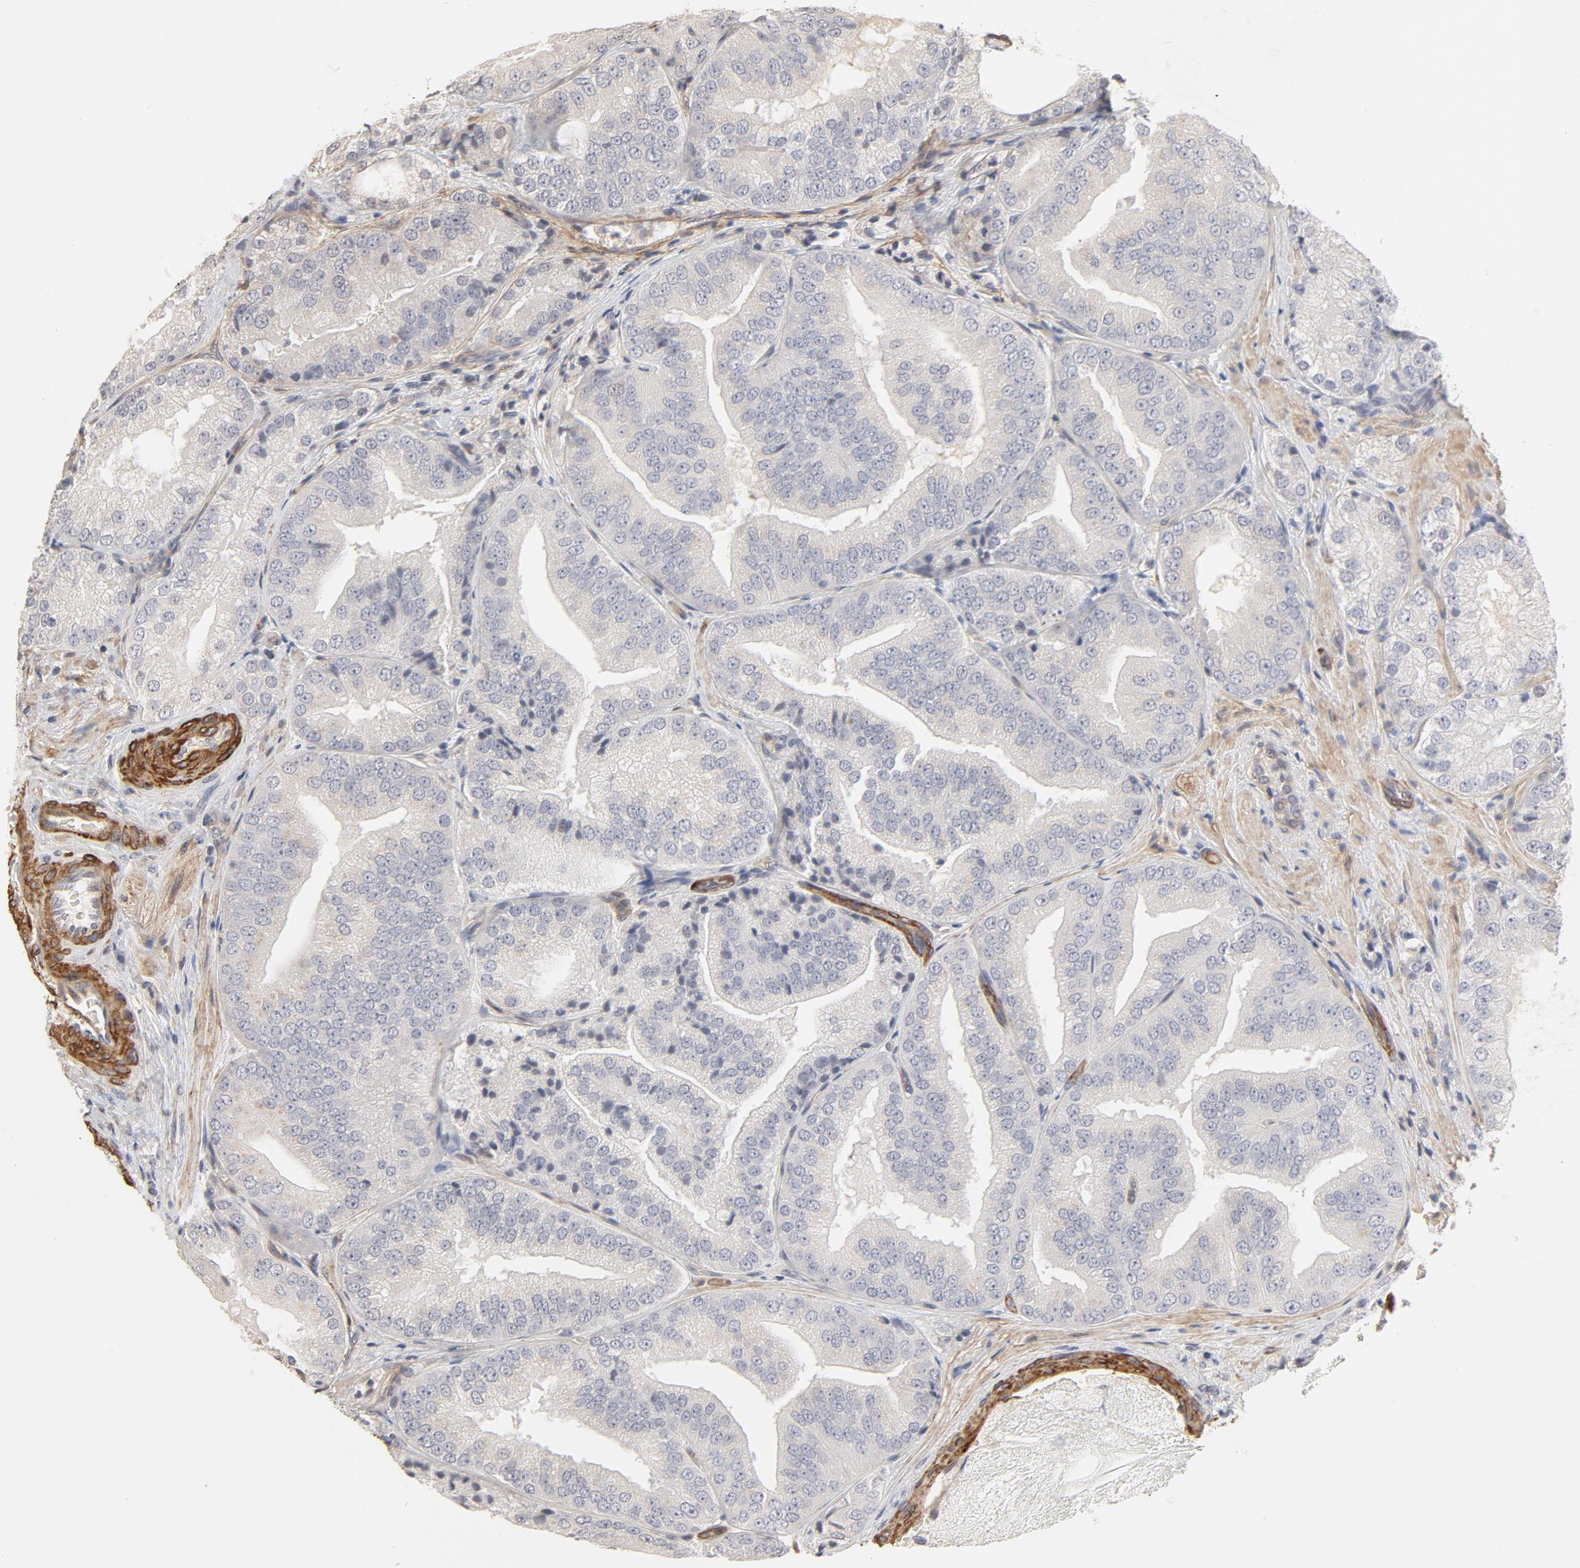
{"staining": {"intensity": "negative", "quantity": "none", "location": "none"}, "tissue": "prostate cancer", "cell_type": "Tumor cells", "image_type": "cancer", "snomed": [{"axis": "morphology", "description": "Adenocarcinoma, Low grade"}, {"axis": "topography", "description": "Prostate"}], "caption": "This micrograph is of prostate low-grade adenocarcinoma stained with immunohistochemistry to label a protein in brown with the nuclei are counter-stained blue. There is no staining in tumor cells.", "gene": "MAGED4", "patient": {"sex": "male", "age": 60}}